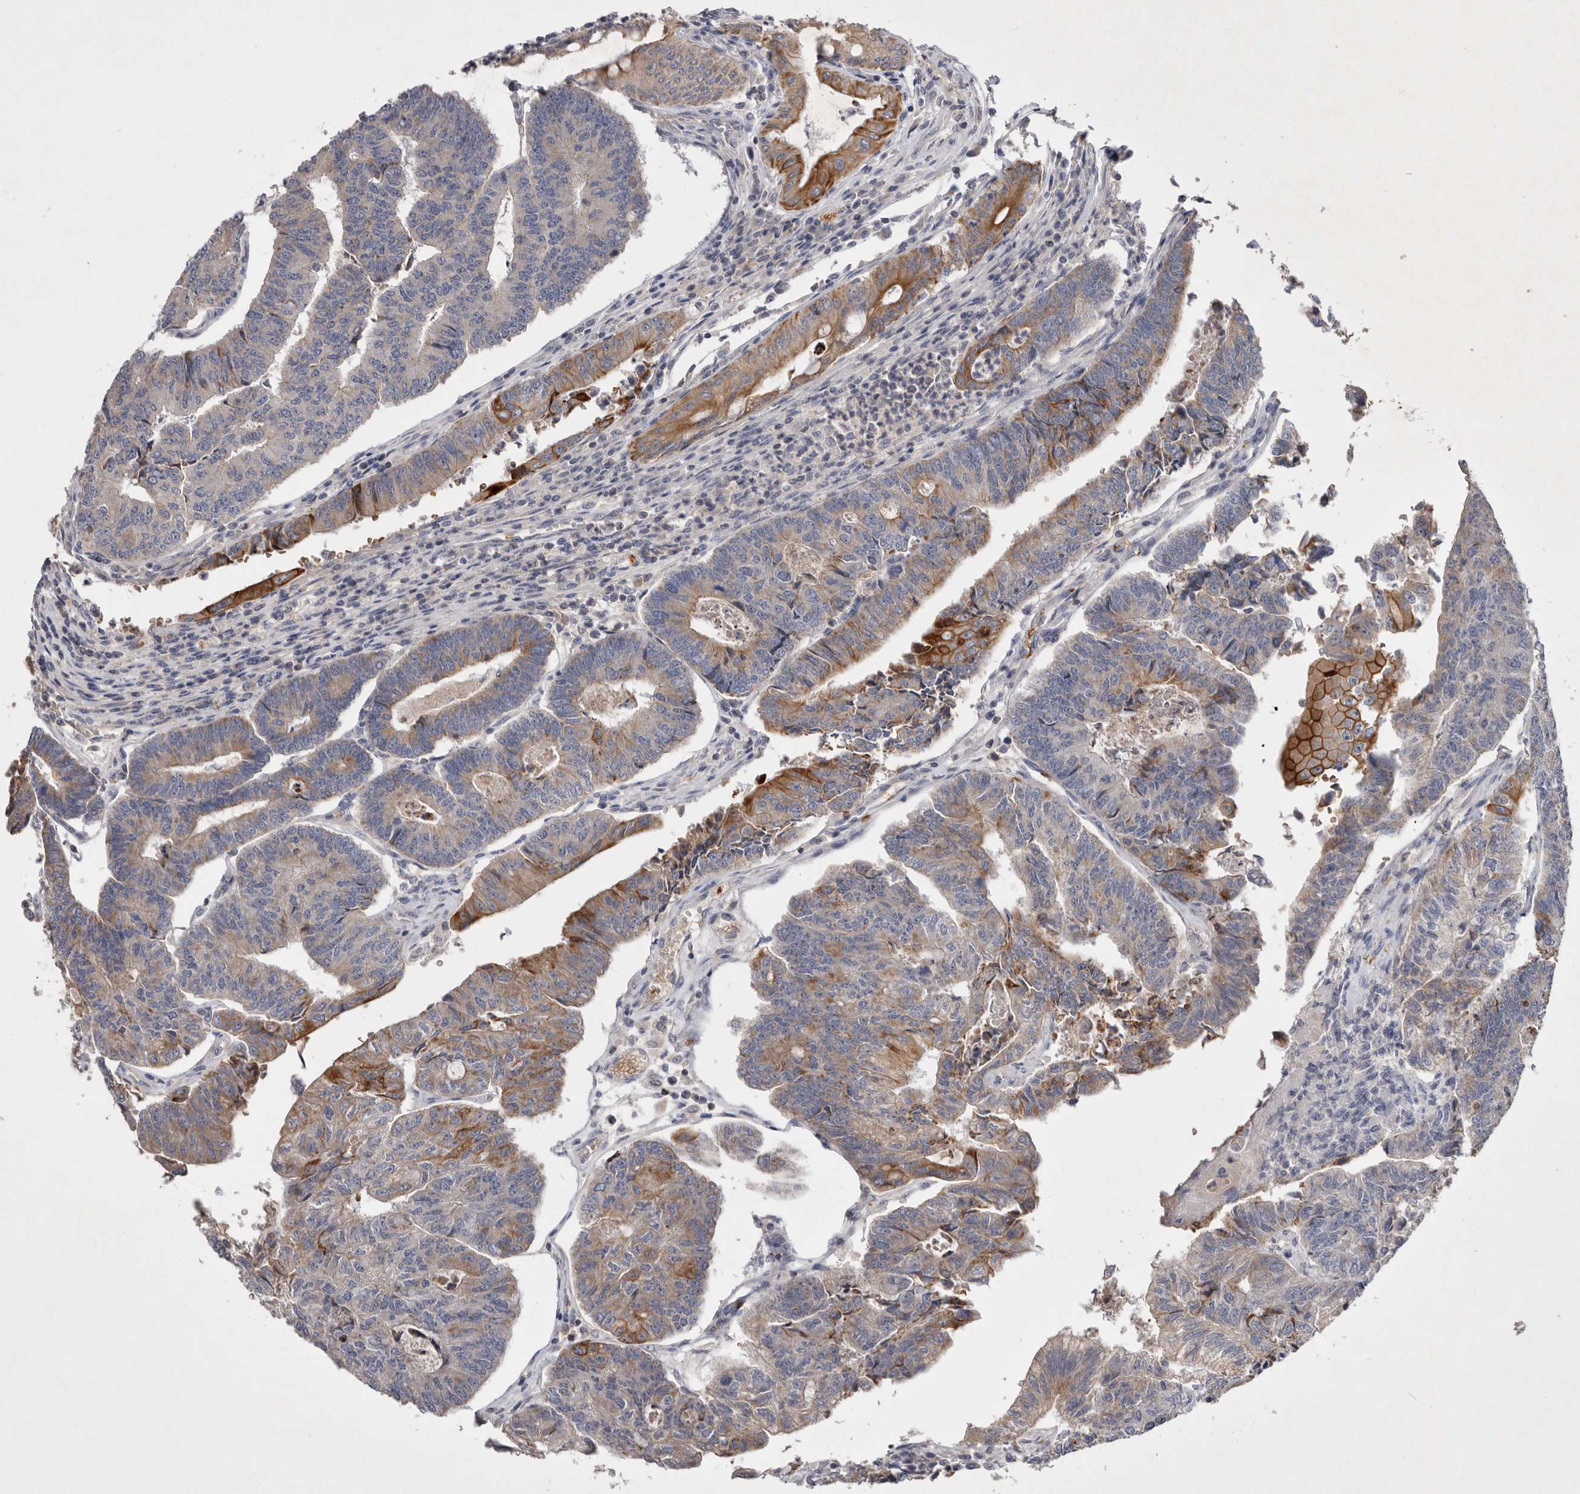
{"staining": {"intensity": "strong", "quantity": "<25%", "location": "cytoplasmic/membranous"}, "tissue": "colorectal cancer", "cell_type": "Tumor cells", "image_type": "cancer", "snomed": [{"axis": "morphology", "description": "Adenocarcinoma, NOS"}, {"axis": "topography", "description": "Colon"}], "caption": "This micrograph reveals colorectal adenocarcinoma stained with immunohistochemistry (IHC) to label a protein in brown. The cytoplasmic/membranous of tumor cells show strong positivity for the protein. Nuclei are counter-stained blue.", "gene": "TNFSF14", "patient": {"sex": "female", "age": 67}}